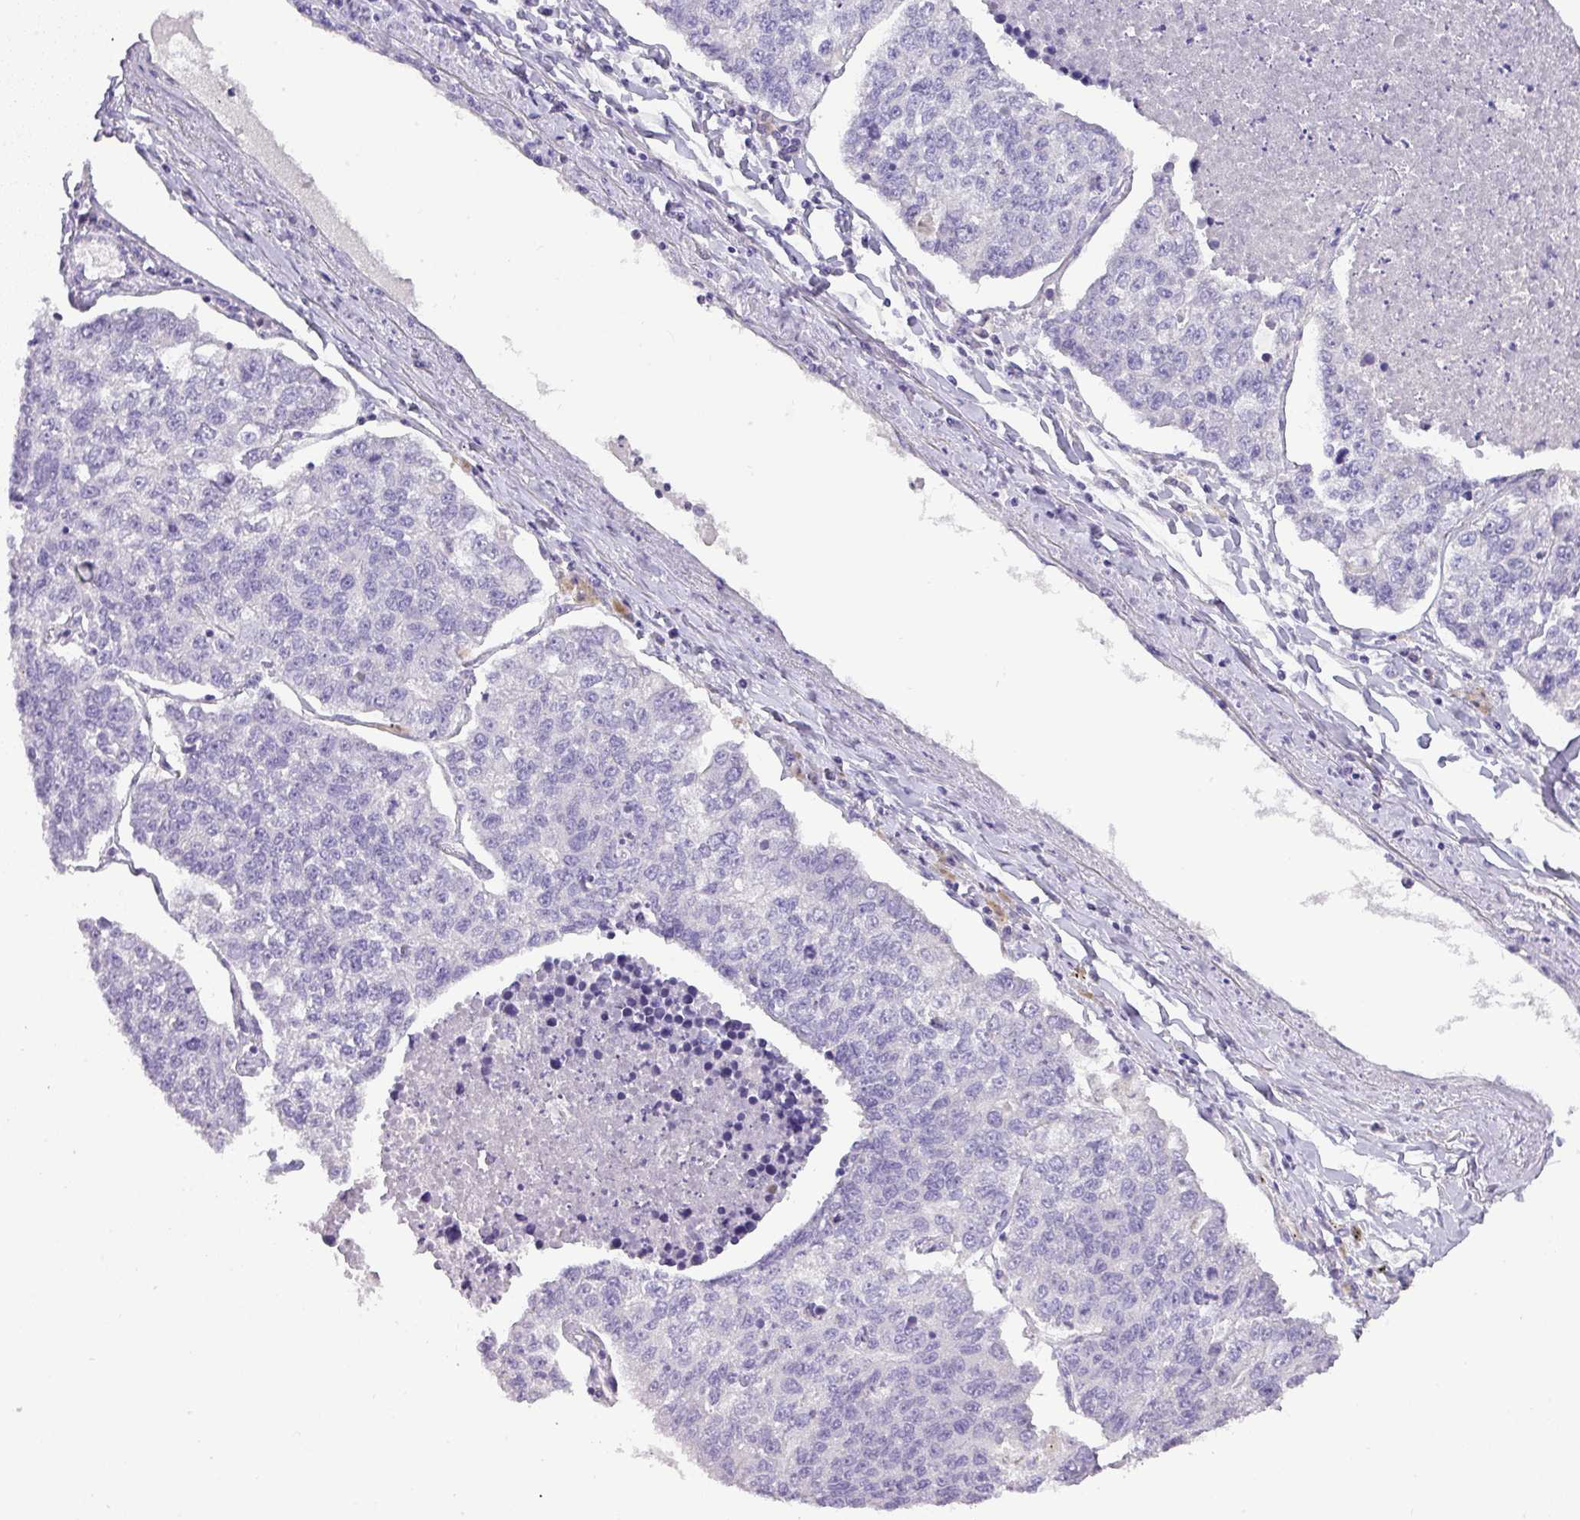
{"staining": {"intensity": "negative", "quantity": "none", "location": "none"}, "tissue": "lung cancer", "cell_type": "Tumor cells", "image_type": "cancer", "snomed": [{"axis": "morphology", "description": "Adenocarcinoma, NOS"}, {"axis": "topography", "description": "Lung"}], "caption": "DAB (3,3'-diaminobenzidine) immunohistochemical staining of lung adenocarcinoma shows no significant staining in tumor cells.", "gene": "ENSG00000273748", "patient": {"sex": "male", "age": 49}}